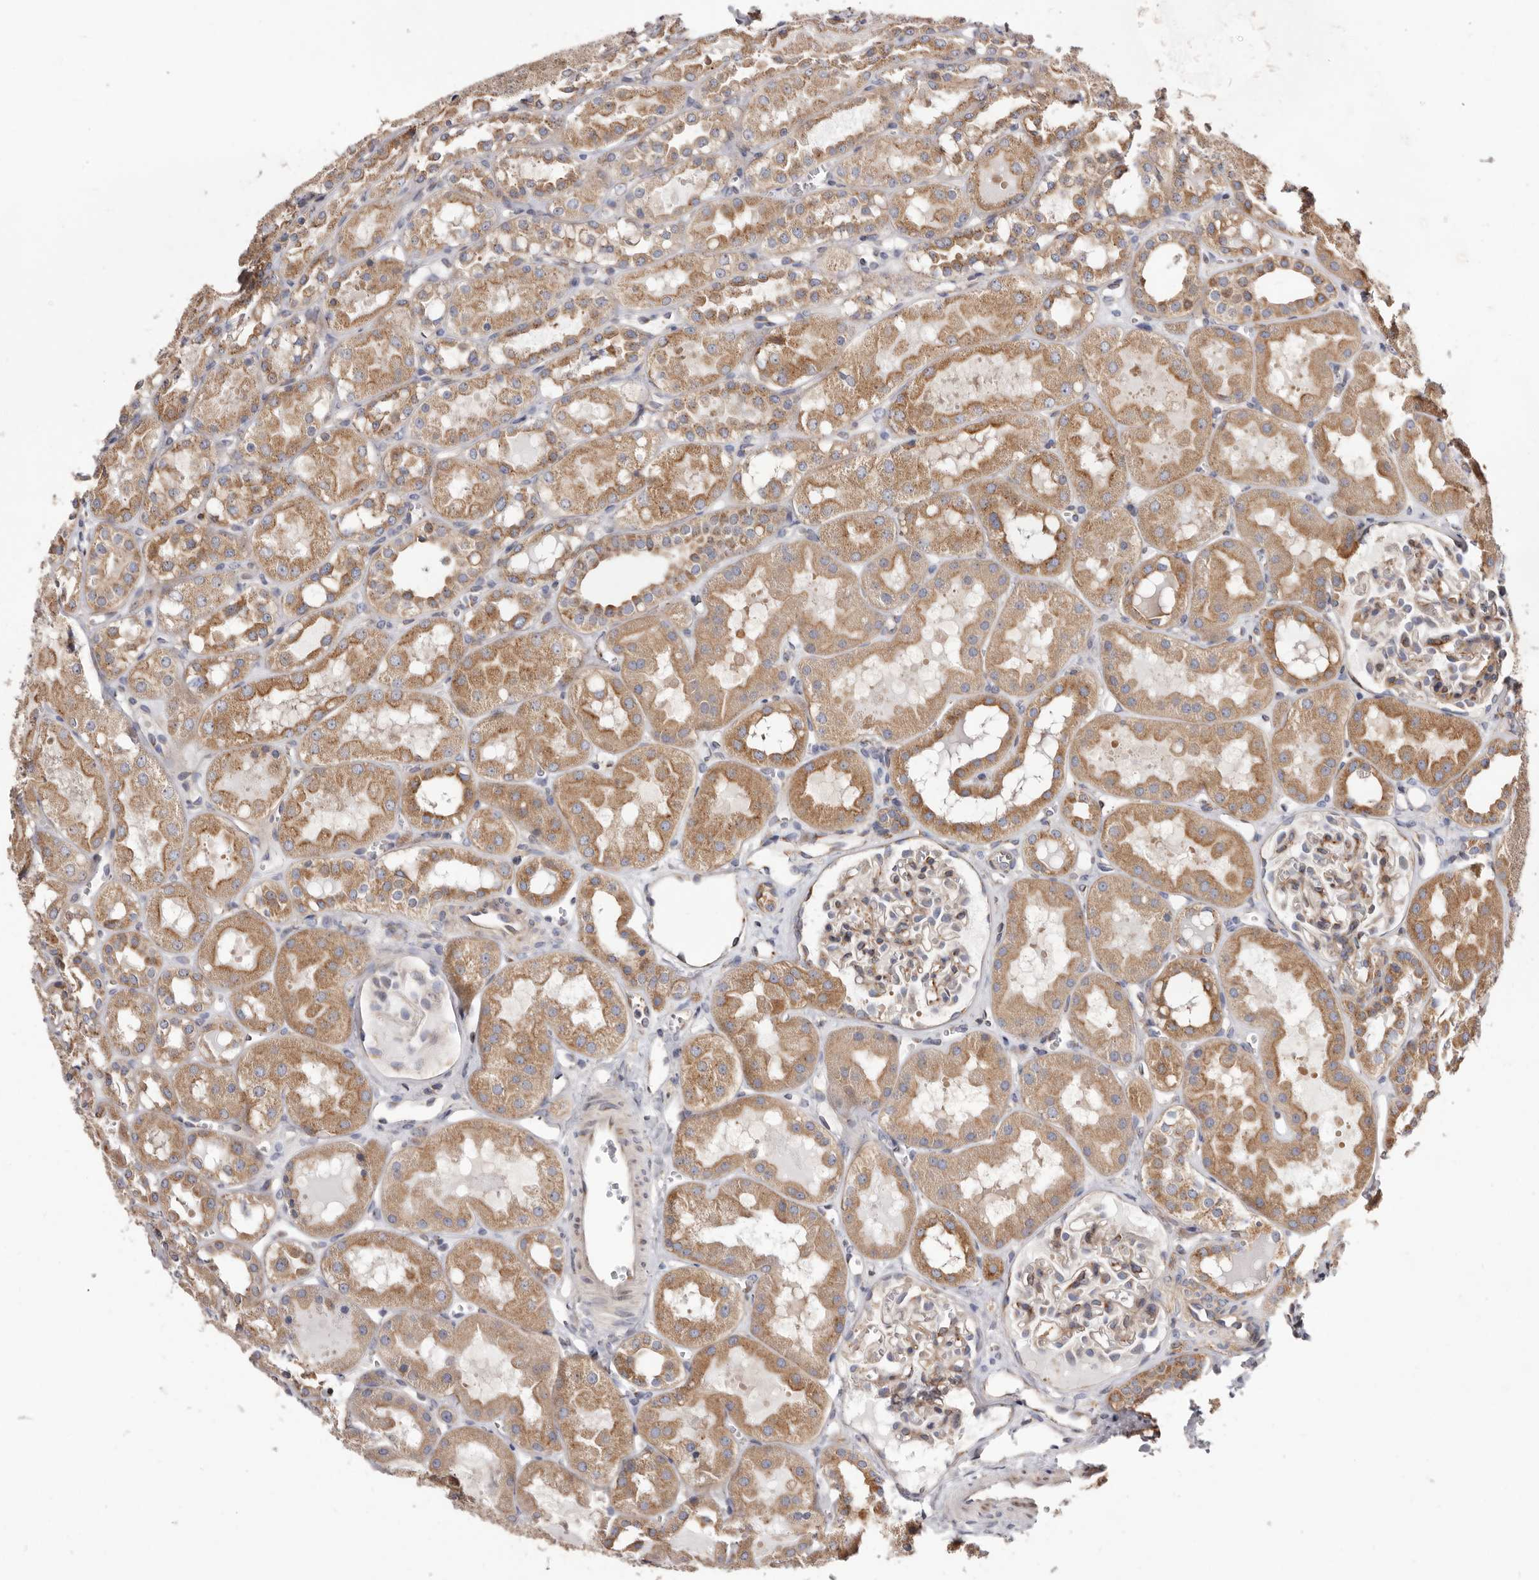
{"staining": {"intensity": "weak", "quantity": "25%-75%", "location": "cytoplasmic/membranous"}, "tissue": "kidney", "cell_type": "Cells in glomeruli", "image_type": "normal", "snomed": [{"axis": "morphology", "description": "Normal tissue, NOS"}, {"axis": "topography", "description": "Kidney"}], "caption": "Weak cytoplasmic/membranous expression is seen in approximately 25%-75% of cells in glomeruli in normal kidney. (Brightfield microscopy of DAB IHC at high magnification).", "gene": "COQ8B", "patient": {"sex": "male", "age": 16}}